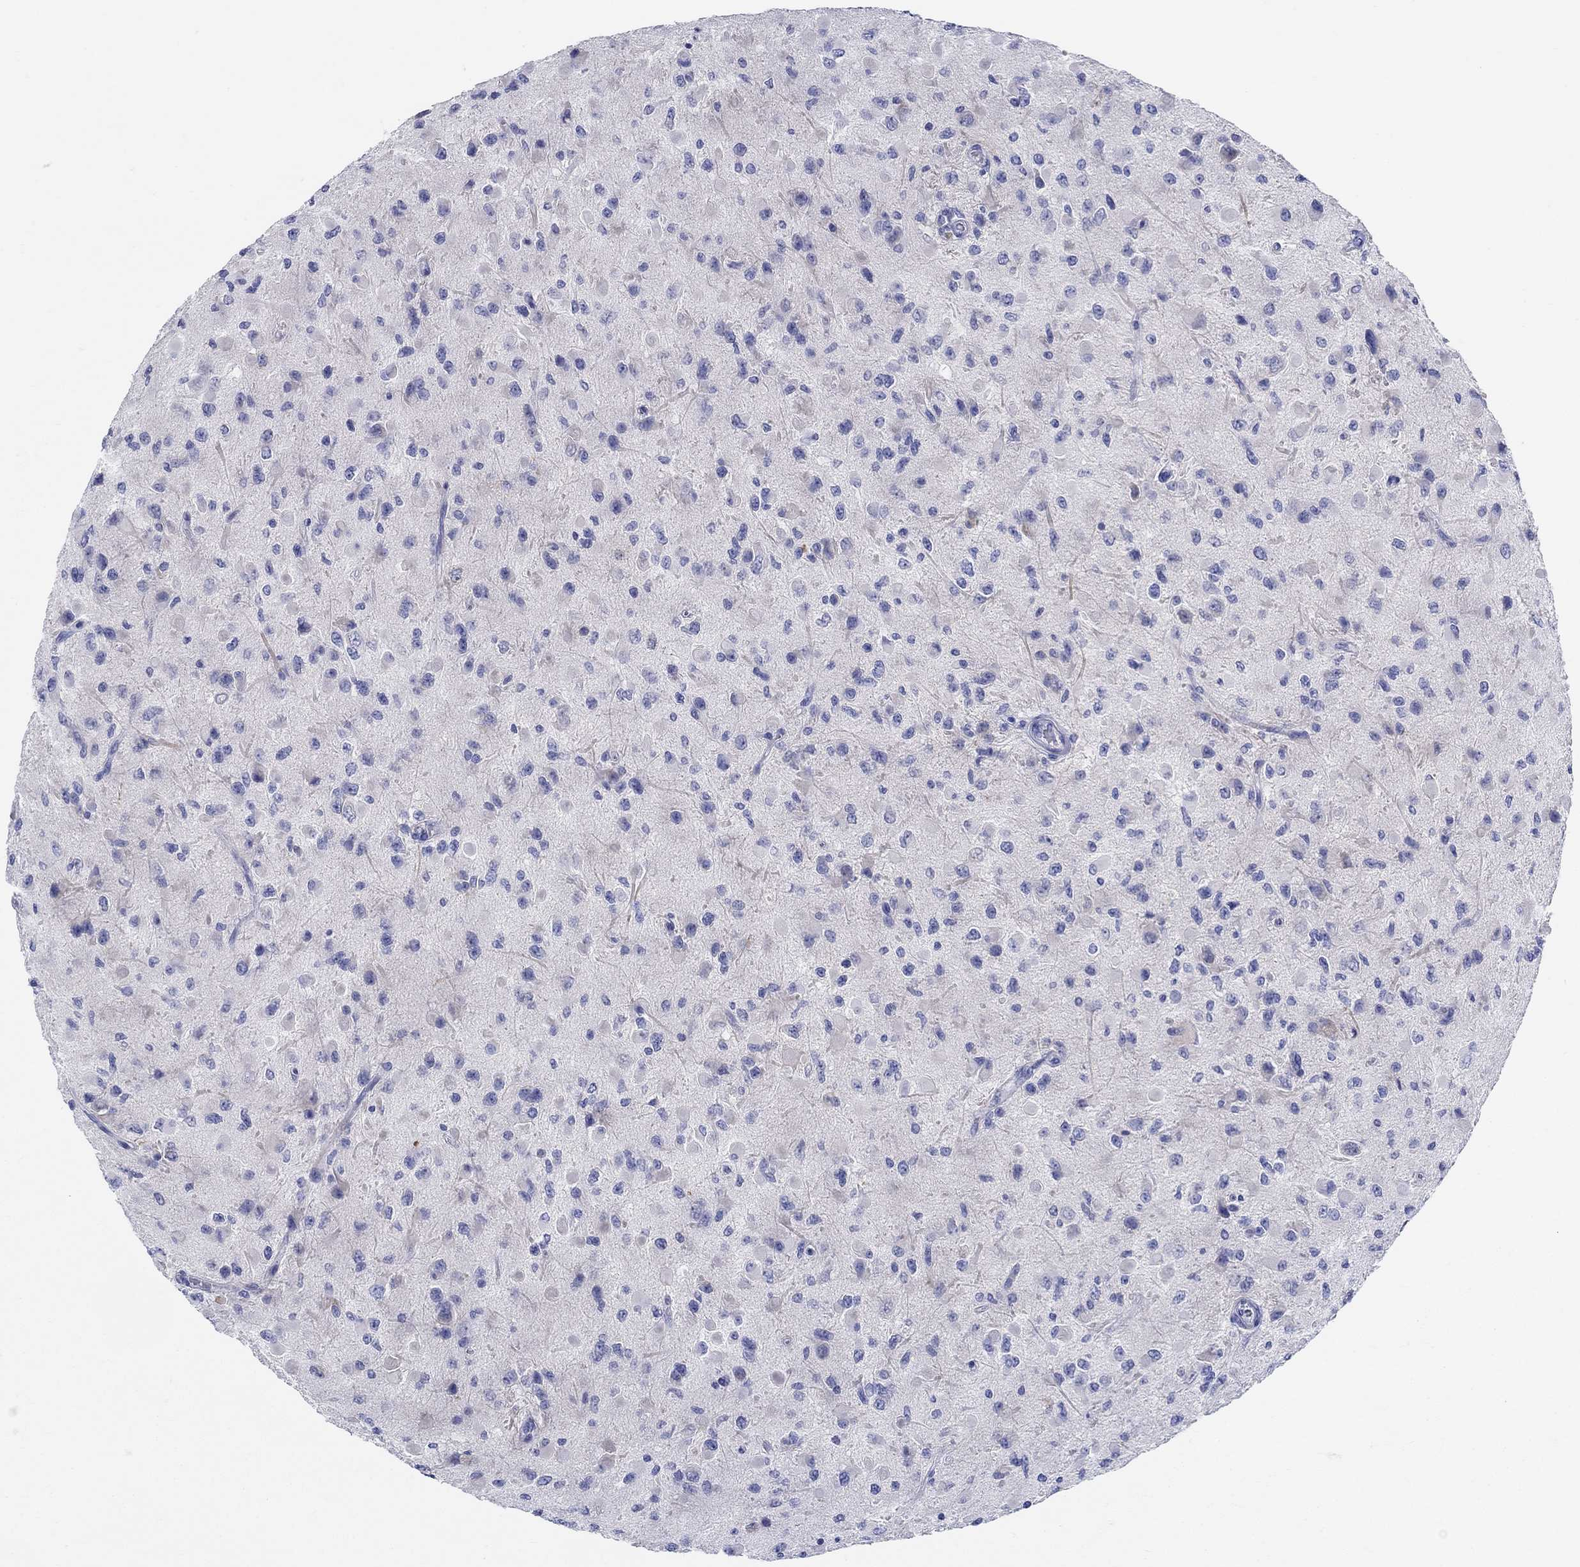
{"staining": {"intensity": "strong", "quantity": "<25%", "location": "cytoplasmic/membranous"}, "tissue": "glioma", "cell_type": "Tumor cells", "image_type": "cancer", "snomed": [{"axis": "morphology", "description": "Glioma, malignant, High grade"}, {"axis": "topography", "description": "Cerebral cortex"}], "caption": "A brown stain shows strong cytoplasmic/membranous expression of a protein in human high-grade glioma (malignant) tumor cells. (brown staining indicates protein expression, while blue staining denotes nuclei).", "gene": "CRYGS", "patient": {"sex": "male", "age": 35}}